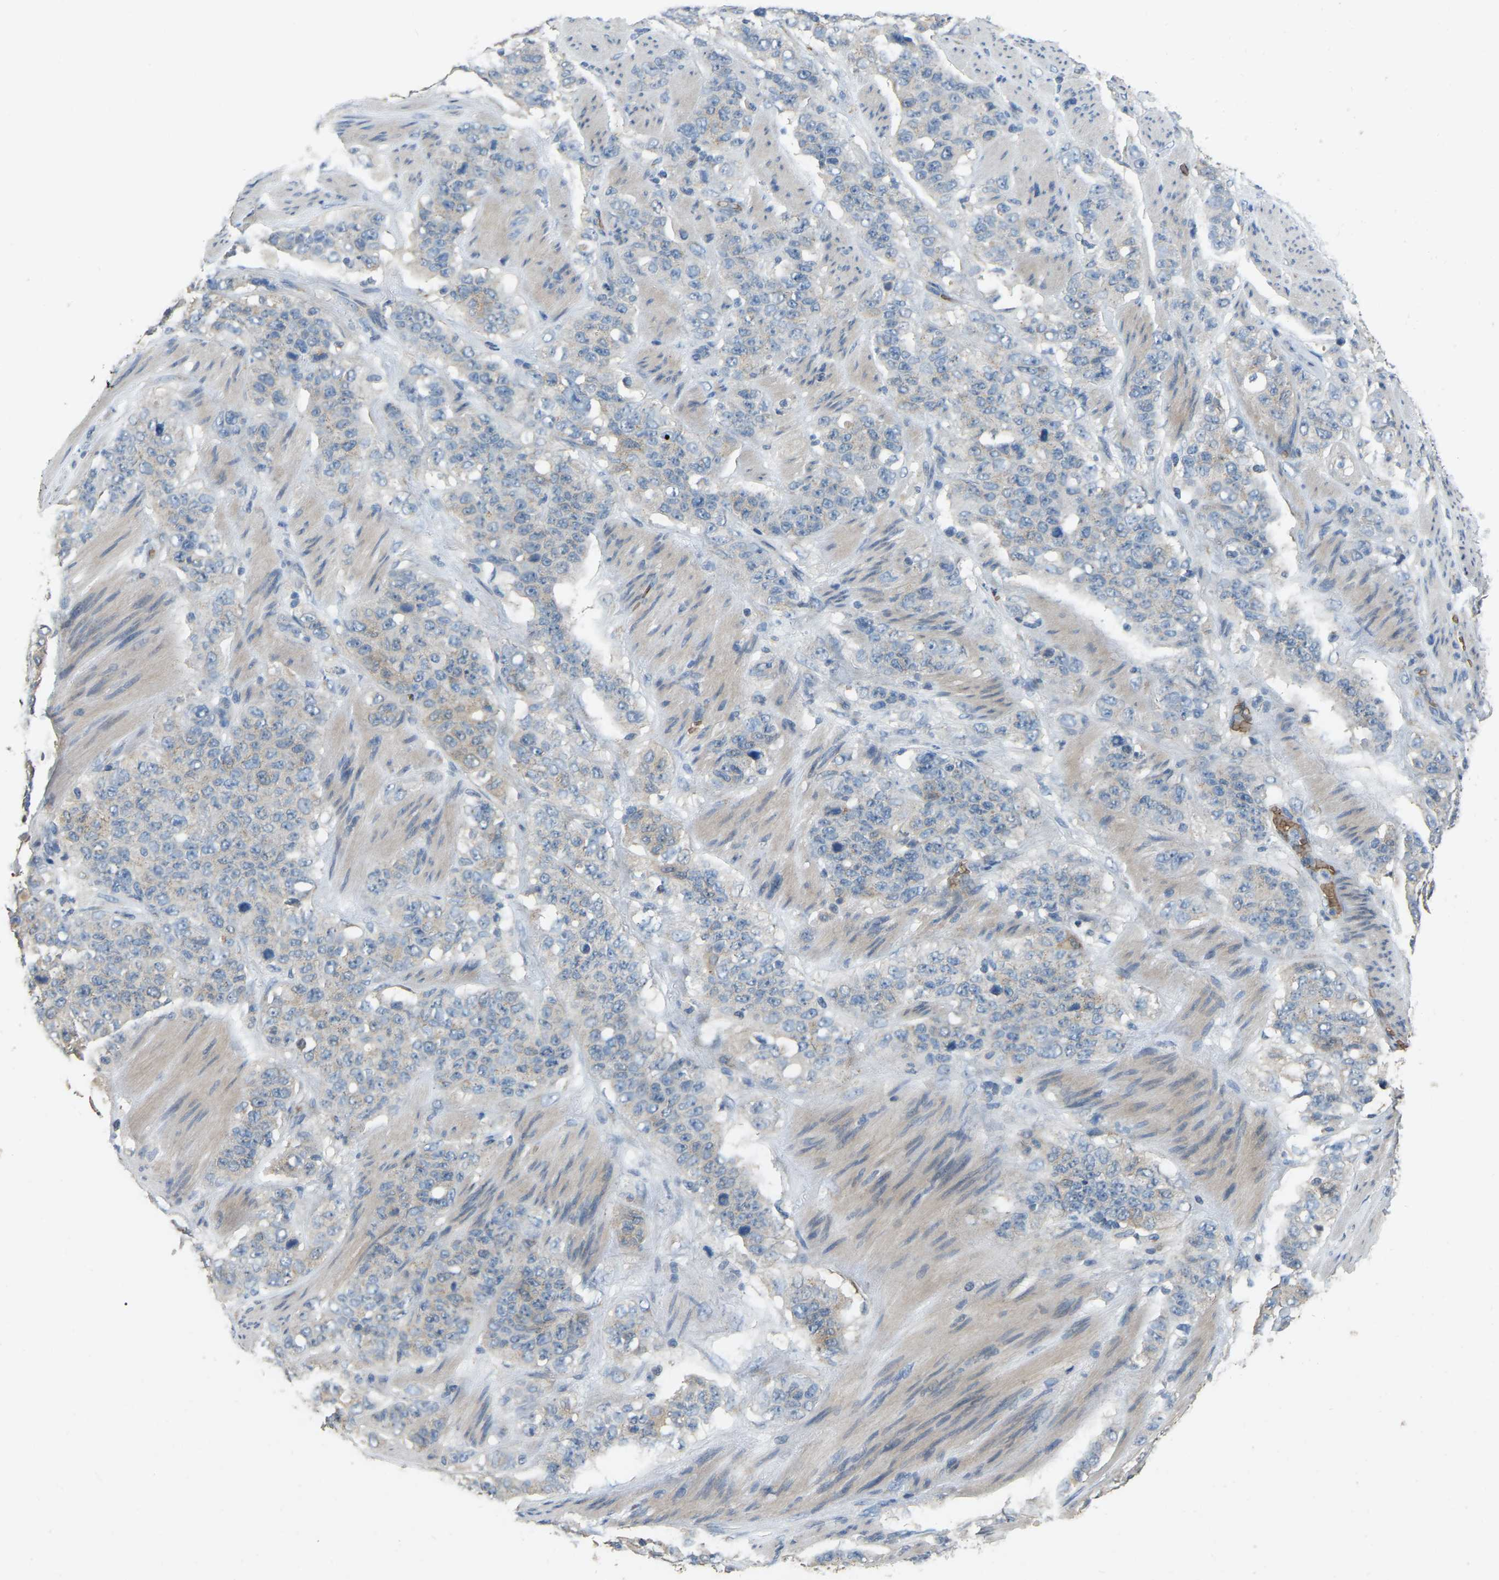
{"staining": {"intensity": "weak", "quantity": "<25%", "location": "cytoplasmic/membranous"}, "tissue": "stomach cancer", "cell_type": "Tumor cells", "image_type": "cancer", "snomed": [{"axis": "morphology", "description": "Adenocarcinoma, NOS"}, {"axis": "topography", "description": "Stomach"}], "caption": "Tumor cells are negative for brown protein staining in stomach cancer (adenocarcinoma).", "gene": "CFAP298", "patient": {"sex": "male", "age": 48}}